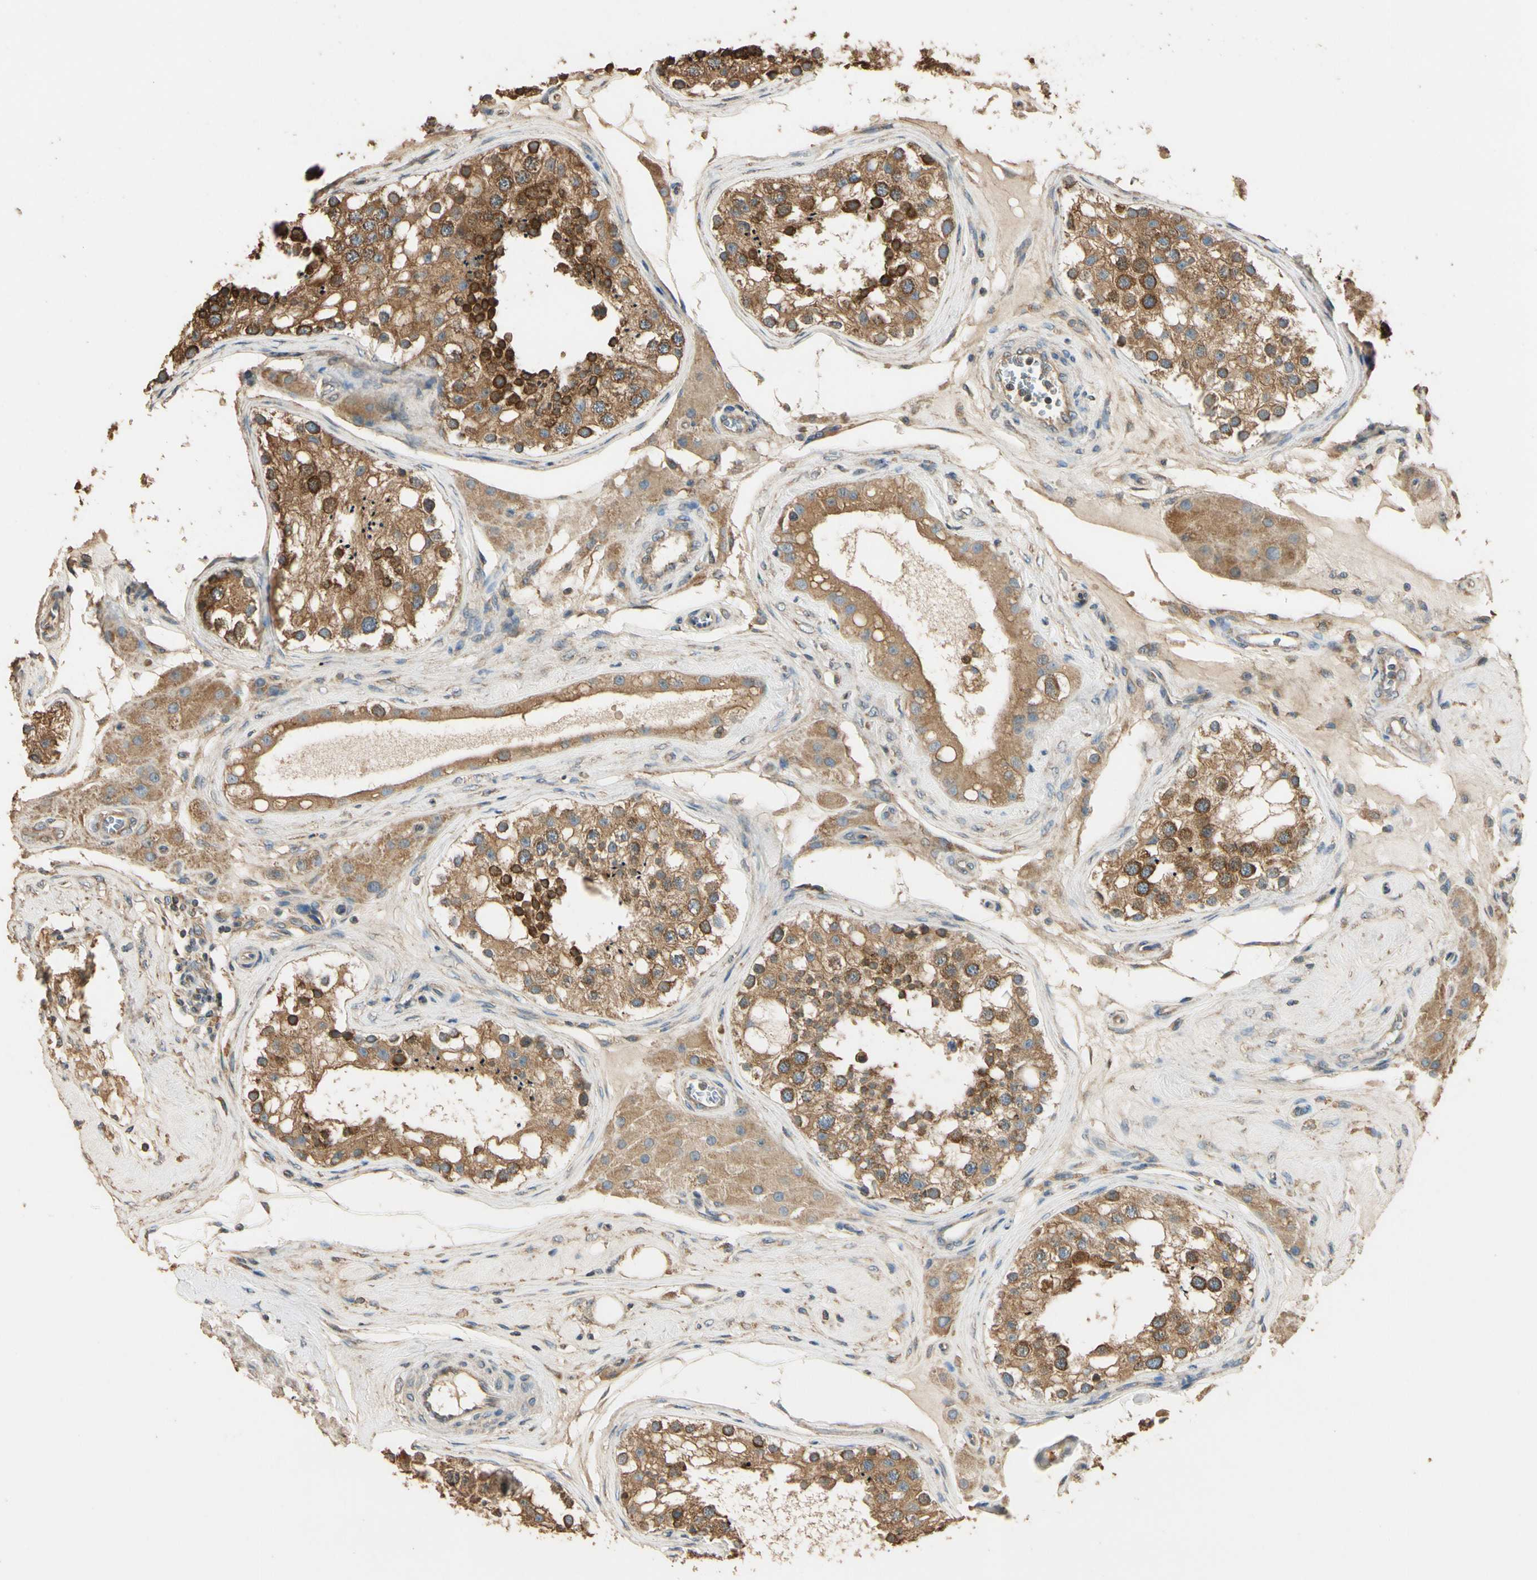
{"staining": {"intensity": "strong", "quantity": ">75%", "location": "cytoplasmic/membranous"}, "tissue": "testis", "cell_type": "Cells in seminiferous ducts", "image_type": "normal", "snomed": [{"axis": "morphology", "description": "Normal tissue, NOS"}, {"axis": "topography", "description": "Testis"}], "caption": "High-power microscopy captured an immunohistochemistry photomicrograph of normal testis, revealing strong cytoplasmic/membranous expression in approximately >75% of cells in seminiferous ducts. The staining was performed using DAB (3,3'-diaminobenzidine), with brown indicating positive protein expression. Nuclei are stained blue with hematoxylin.", "gene": "STX18", "patient": {"sex": "male", "age": 68}}